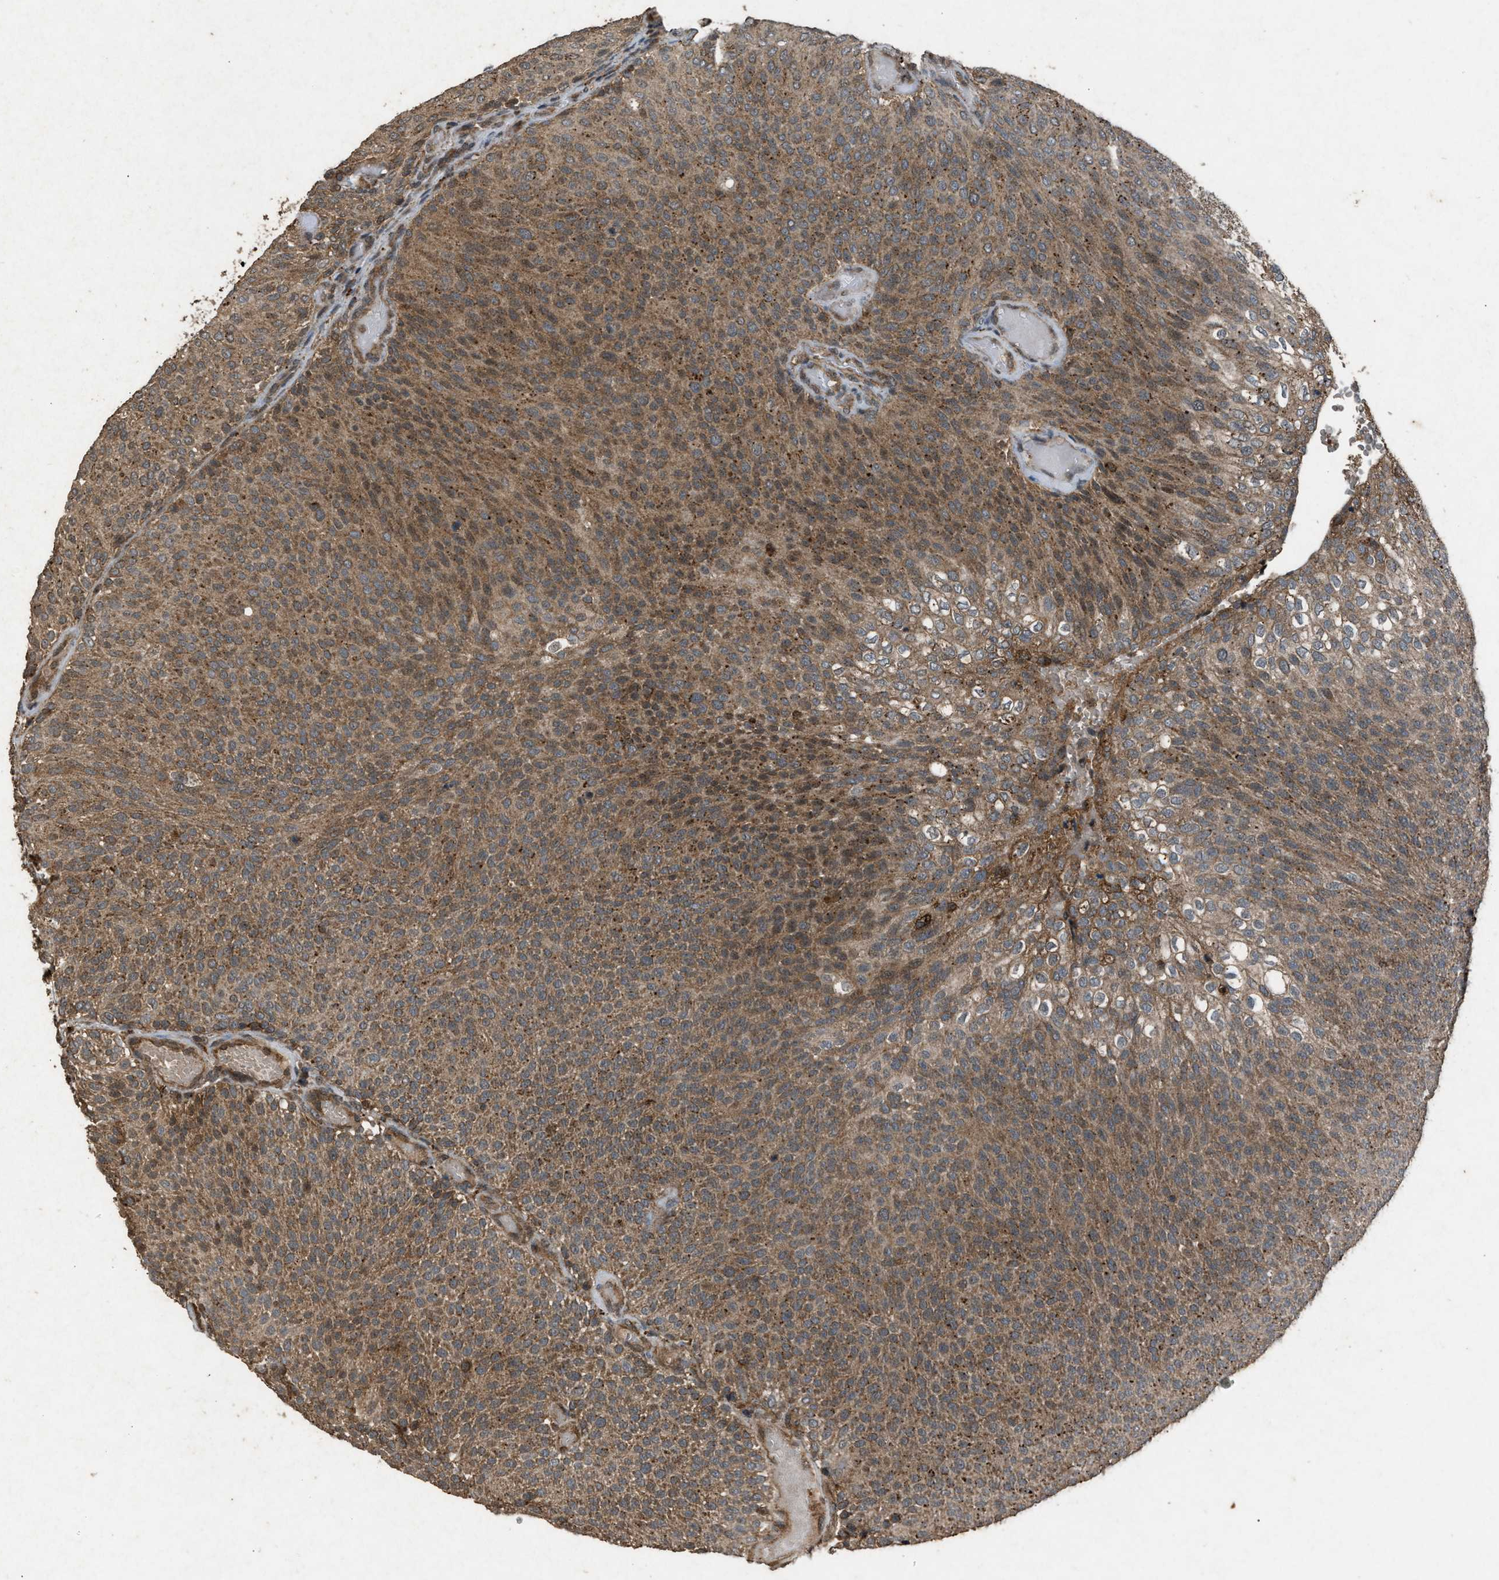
{"staining": {"intensity": "moderate", "quantity": ">75%", "location": "cytoplasmic/membranous"}, "tissue": "urothelial cancer", "cell_type": "Tumor cells", "image_type": "cancer", "snomed": [{"axis": "morphology", "description": "Urothelial carcinoma, Low grade"}, {"axis": "topography", "description": "Urinary bladder"}], "caption": "The histopathology image displays a brown stain indicating the presence of a protein in the cytoplasmic/membranous of tumor cells in urothelial cancer. (Stains: DAB in brown, nuclei in blue, Microscopy: brightfield microscopy at high magnification).", "gene": "PSMD1", "patient": {"sex": "male", "age": 78}}